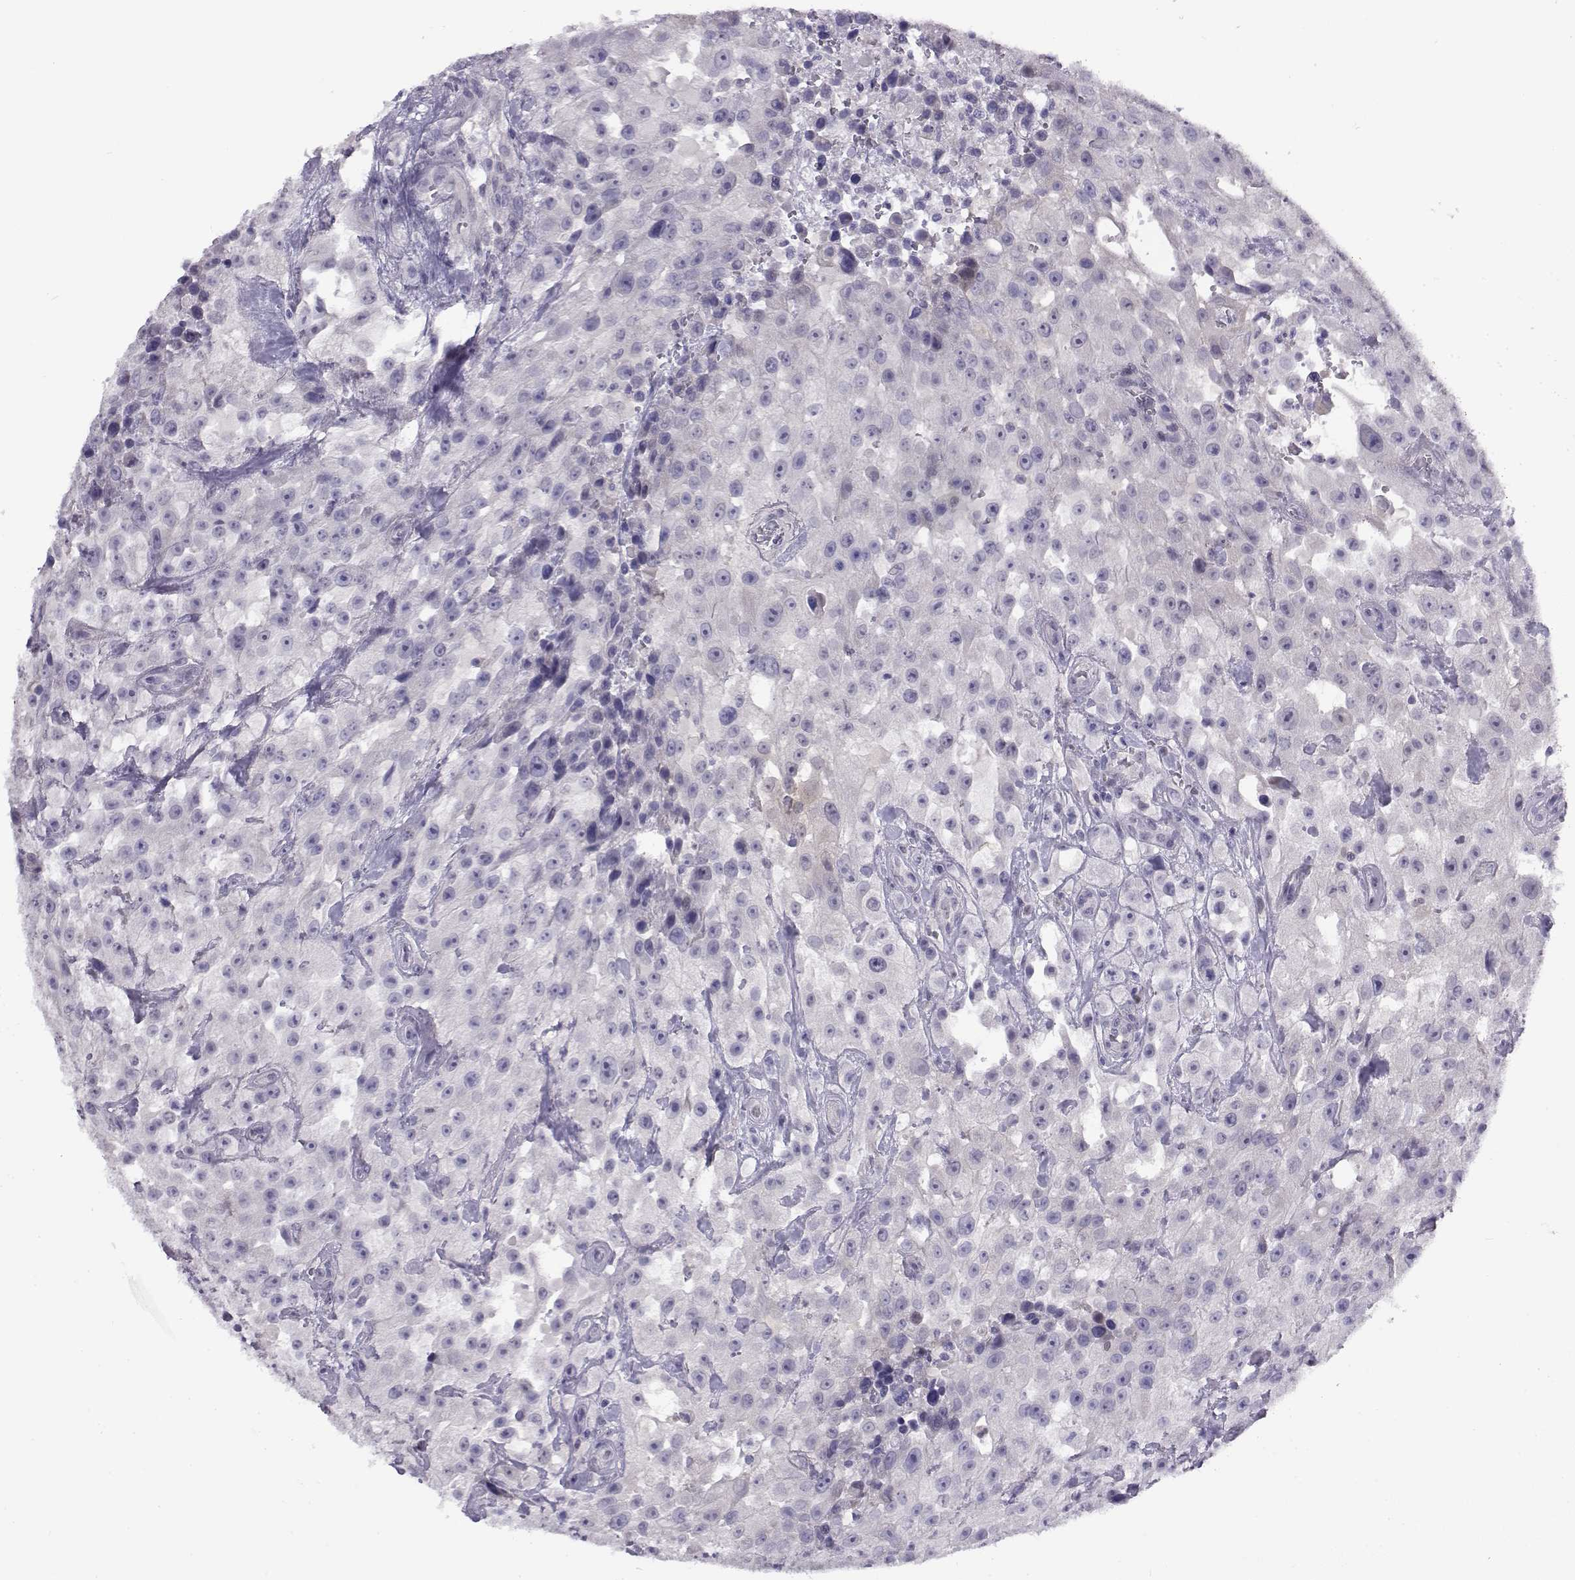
{"staining": {"intensity": "negative", "quantity": "none", "location": "none"}, "tissue": "urothelial cancer", "cell_type": "Tumor cells", "image_type": "cancer", "snomed": [{"axis": "morphology", "description": "Urothelial carcinoma, High grade"}, {"axis": "topography", "description": "Urinary bladder"}], "caption": "High magnification brightfield microscopy of urothelial cancer stained with DAB (3,3'-diaminobenzidine) (brown) and counterstained with hematoxylin (blue): tumor cells show no significant expression.", "gene": "FEZF1", "patient": {"sex": "male", "age": 79}}